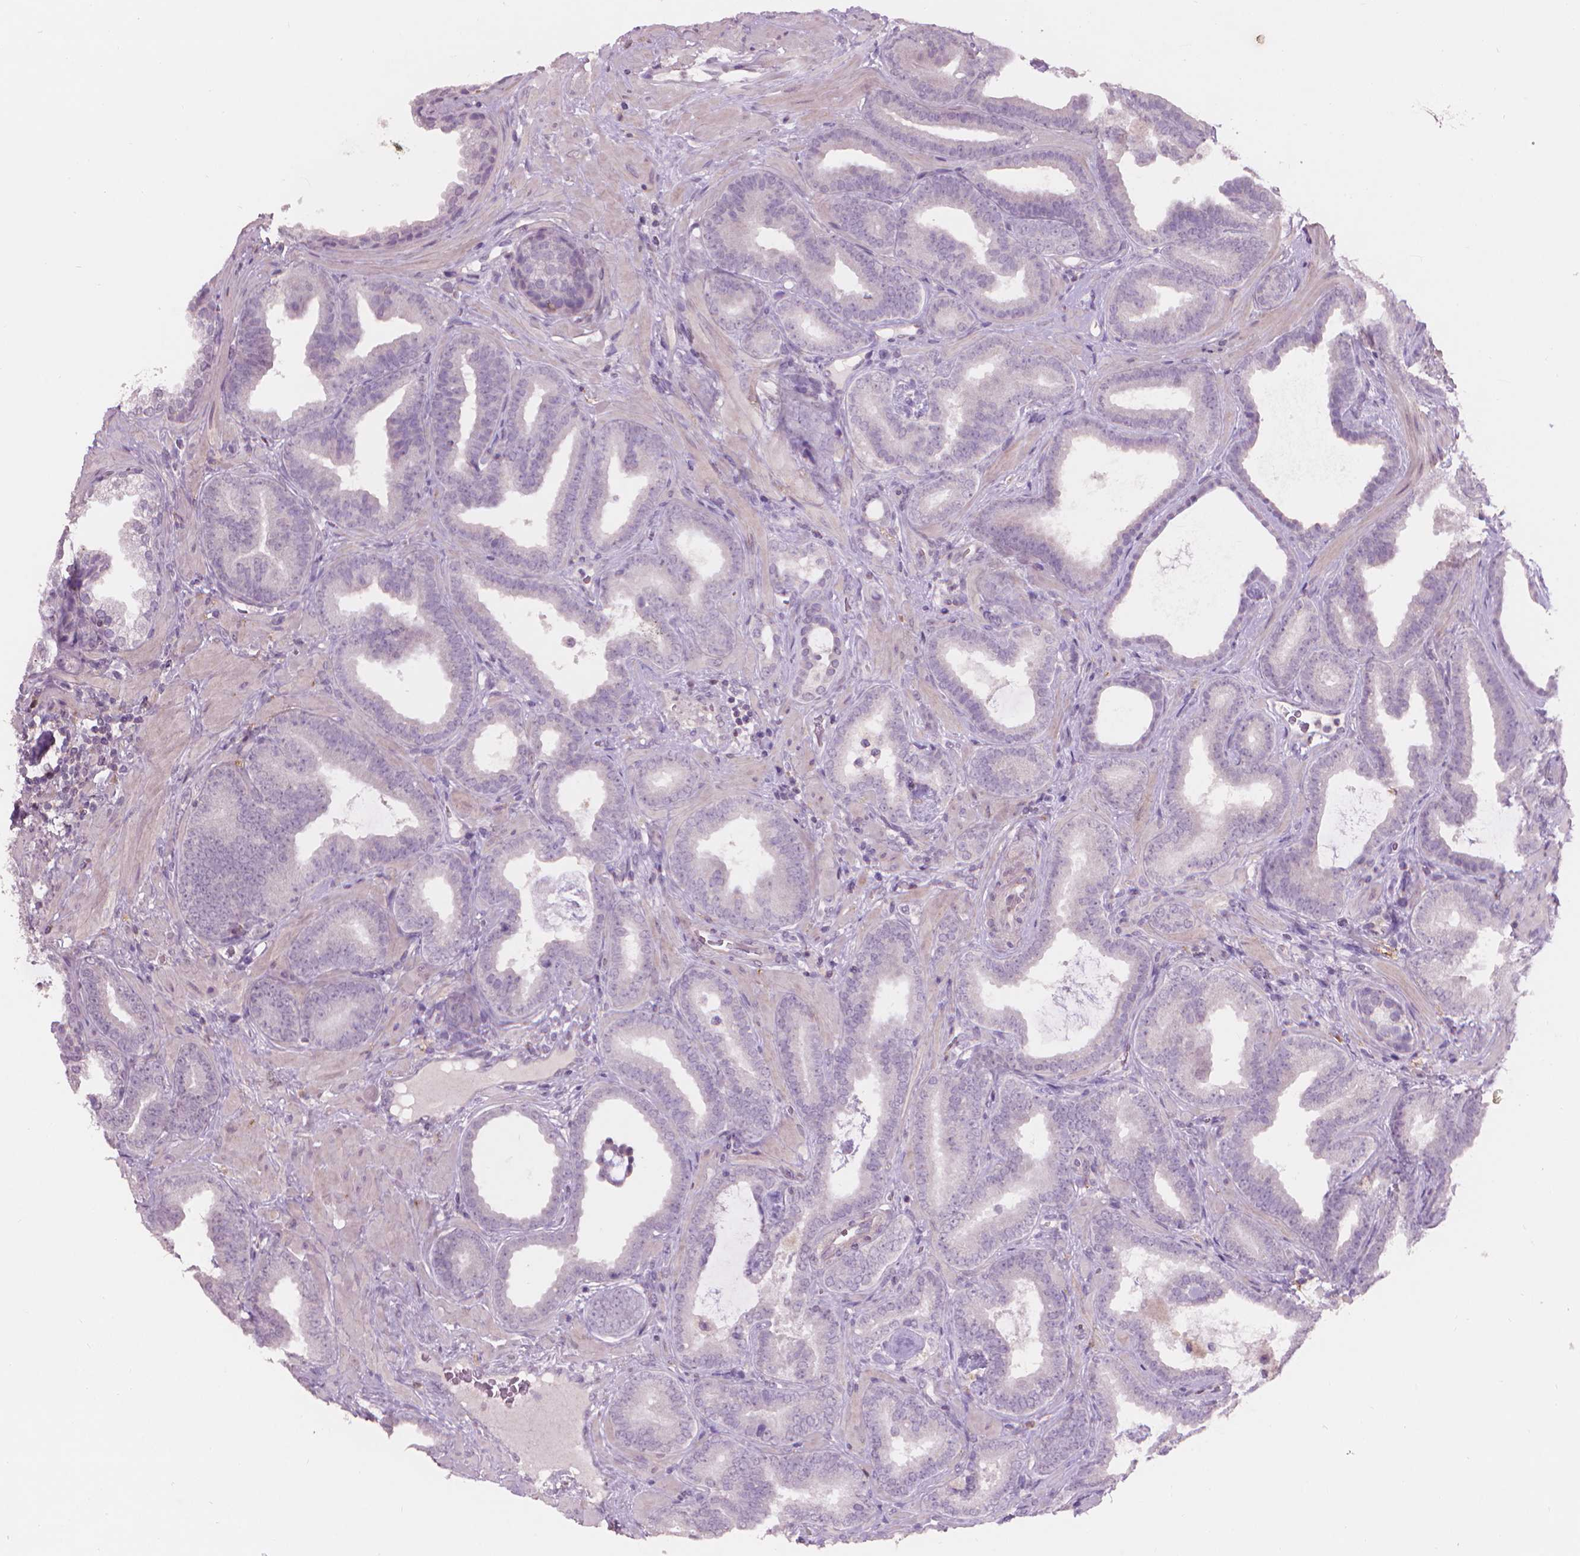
{"staining": {"intensity": "negative", "quantity": "none", "location": "none"}, "tissue": "prostate cancer", "cell_type": "Tumor cells", "image_type": "cancer", "snomed": [{"axis": "morphology", "description": "Adenocarcinoma, Low grade"}, {"axis": "topography", "description": "Prostate"}], "caption": "Immunohistochemistry of prostate adenocarcinoma (low-grade) displays no expression in tumor cells.", "gene": "ENO2", "patient": {"sex": "male", "age": 63}}